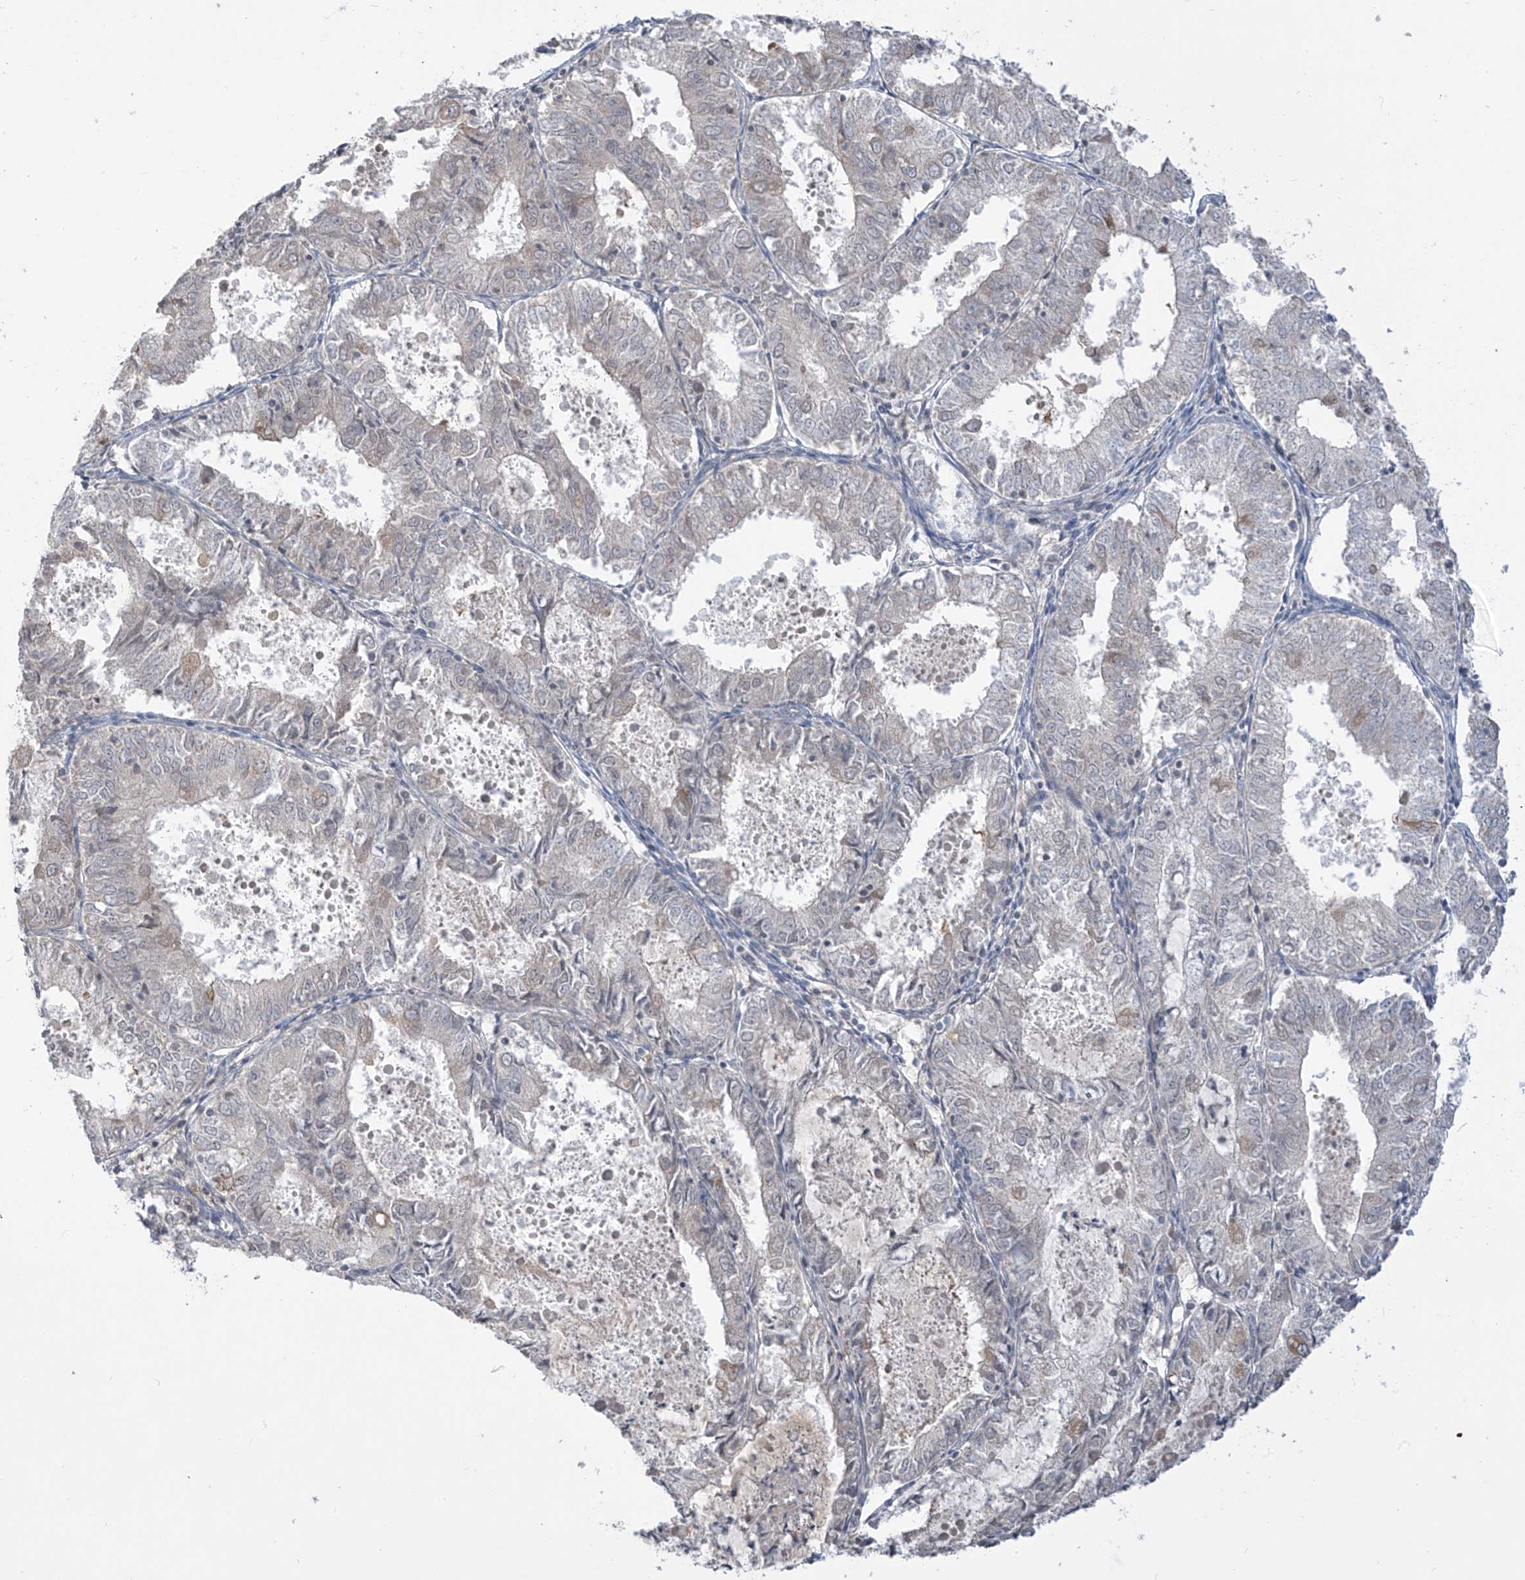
{"staining": {"intensity": "weak", "quantity": "<25%", "location": "cytoplasmic/membranous"}, "tissue": "endometrial cancer", "cell_type": "Tumor cells", "image_type": "cancer", "snomed": [{"axis": "morphology", "description": "Adenocarcinoma, NOS"}, {"axis": "topography", "description": "Endometrium"}], "caption": "Image shows no significant protein expression in tumor cells of endometrial cancer (adenocarcinoma).", "gene": "DGKQ", "patient": {"sex": "female", "age": 57}}